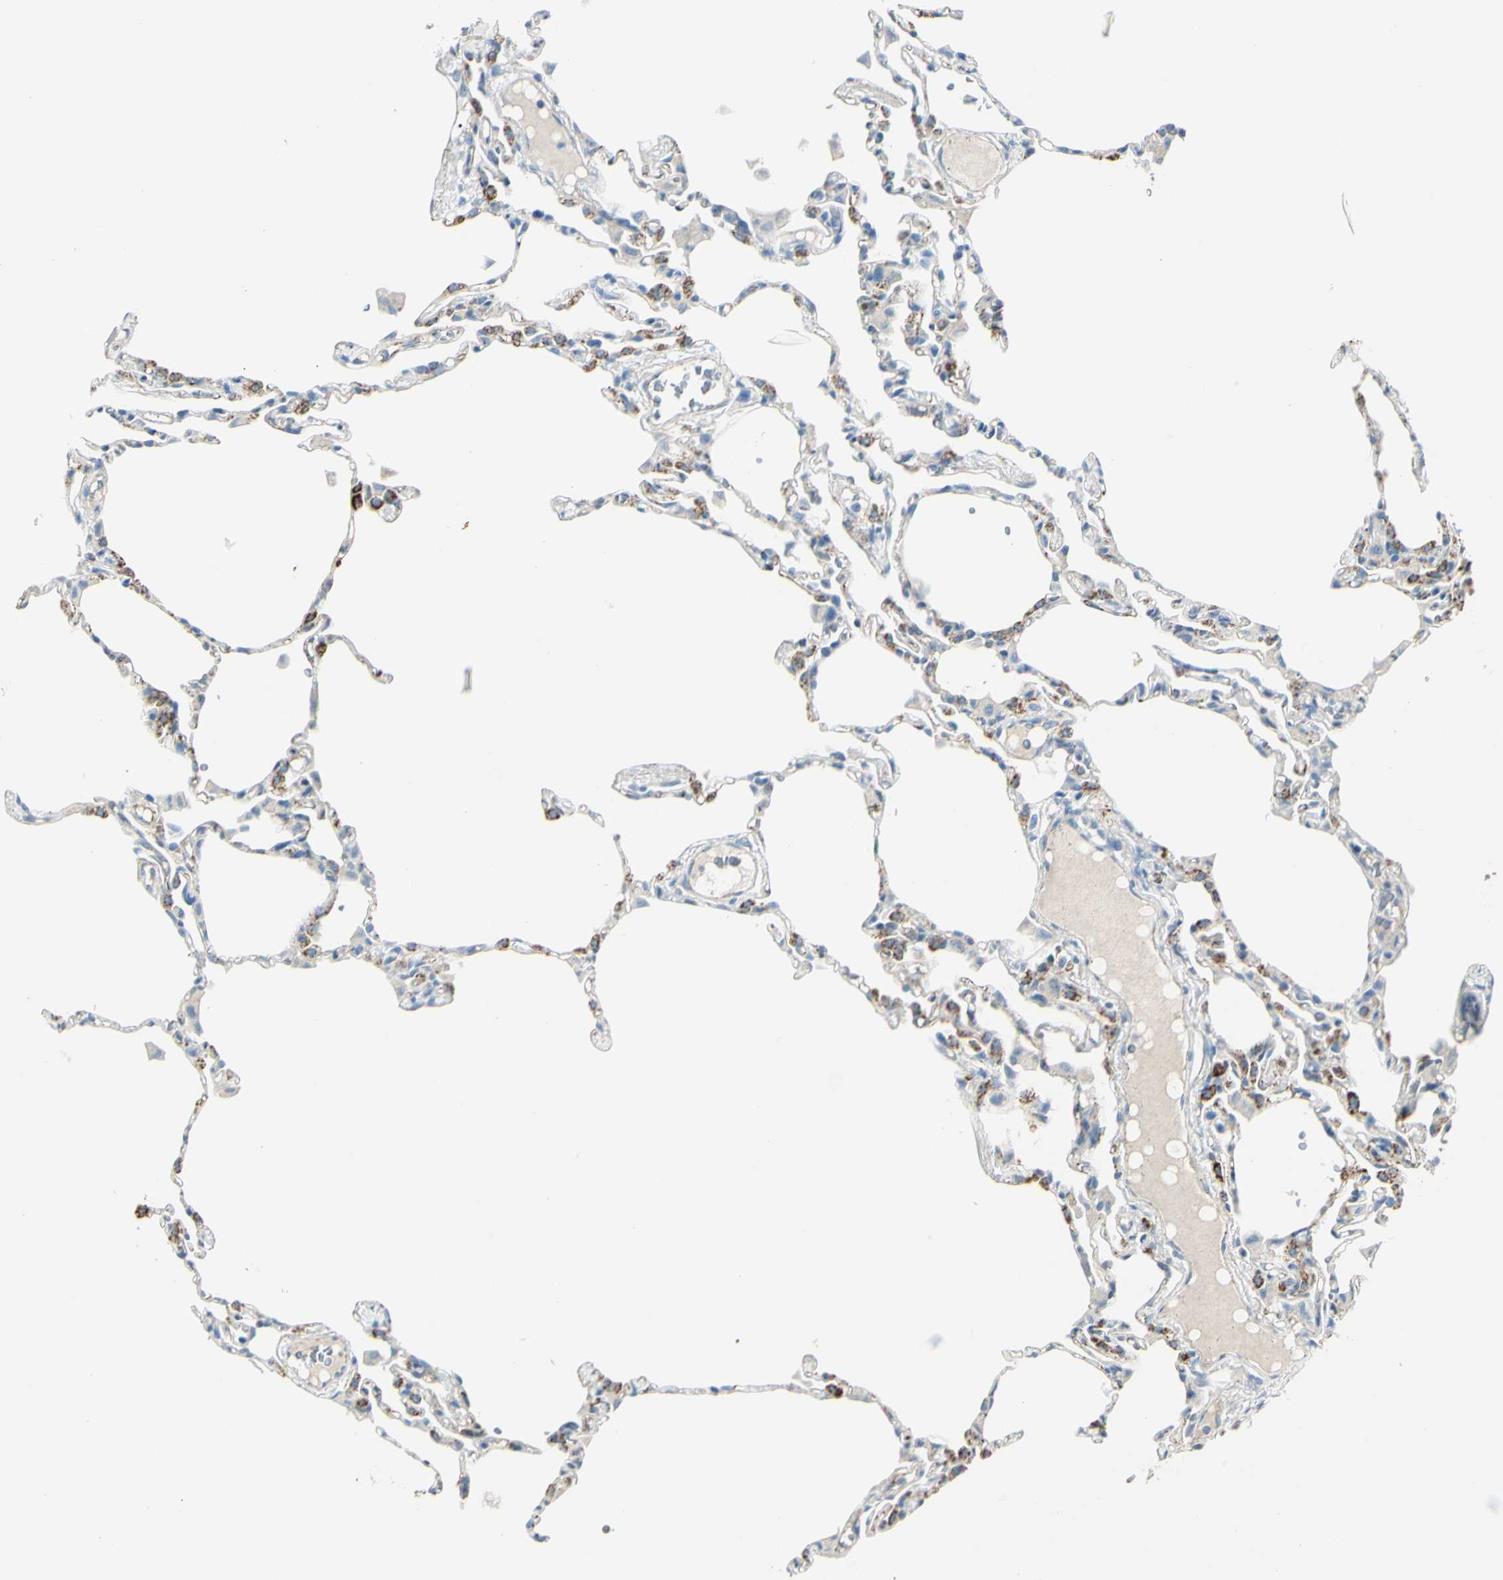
{"staining": {"intensity": "strong", "quantity": "25%-75%", "location": "cytoplasmic/membranous"}, "tissue": "lung", "cell_type": "Alveolar cells", "image_type": "normal", "snomed": [{"axis": "morphology", "description": "Normal tissue, NOS"}, {"axis": "topography", "description": "Lung"}], "caption": "About 25%-75% of alveolar cells in benign human lung display strong cytoplasmic/membranous protein expression as visualized by brown immunohistochemical staining.", "gene": "SLC6A15", "patient": {"sex": "female", "age": 49}}